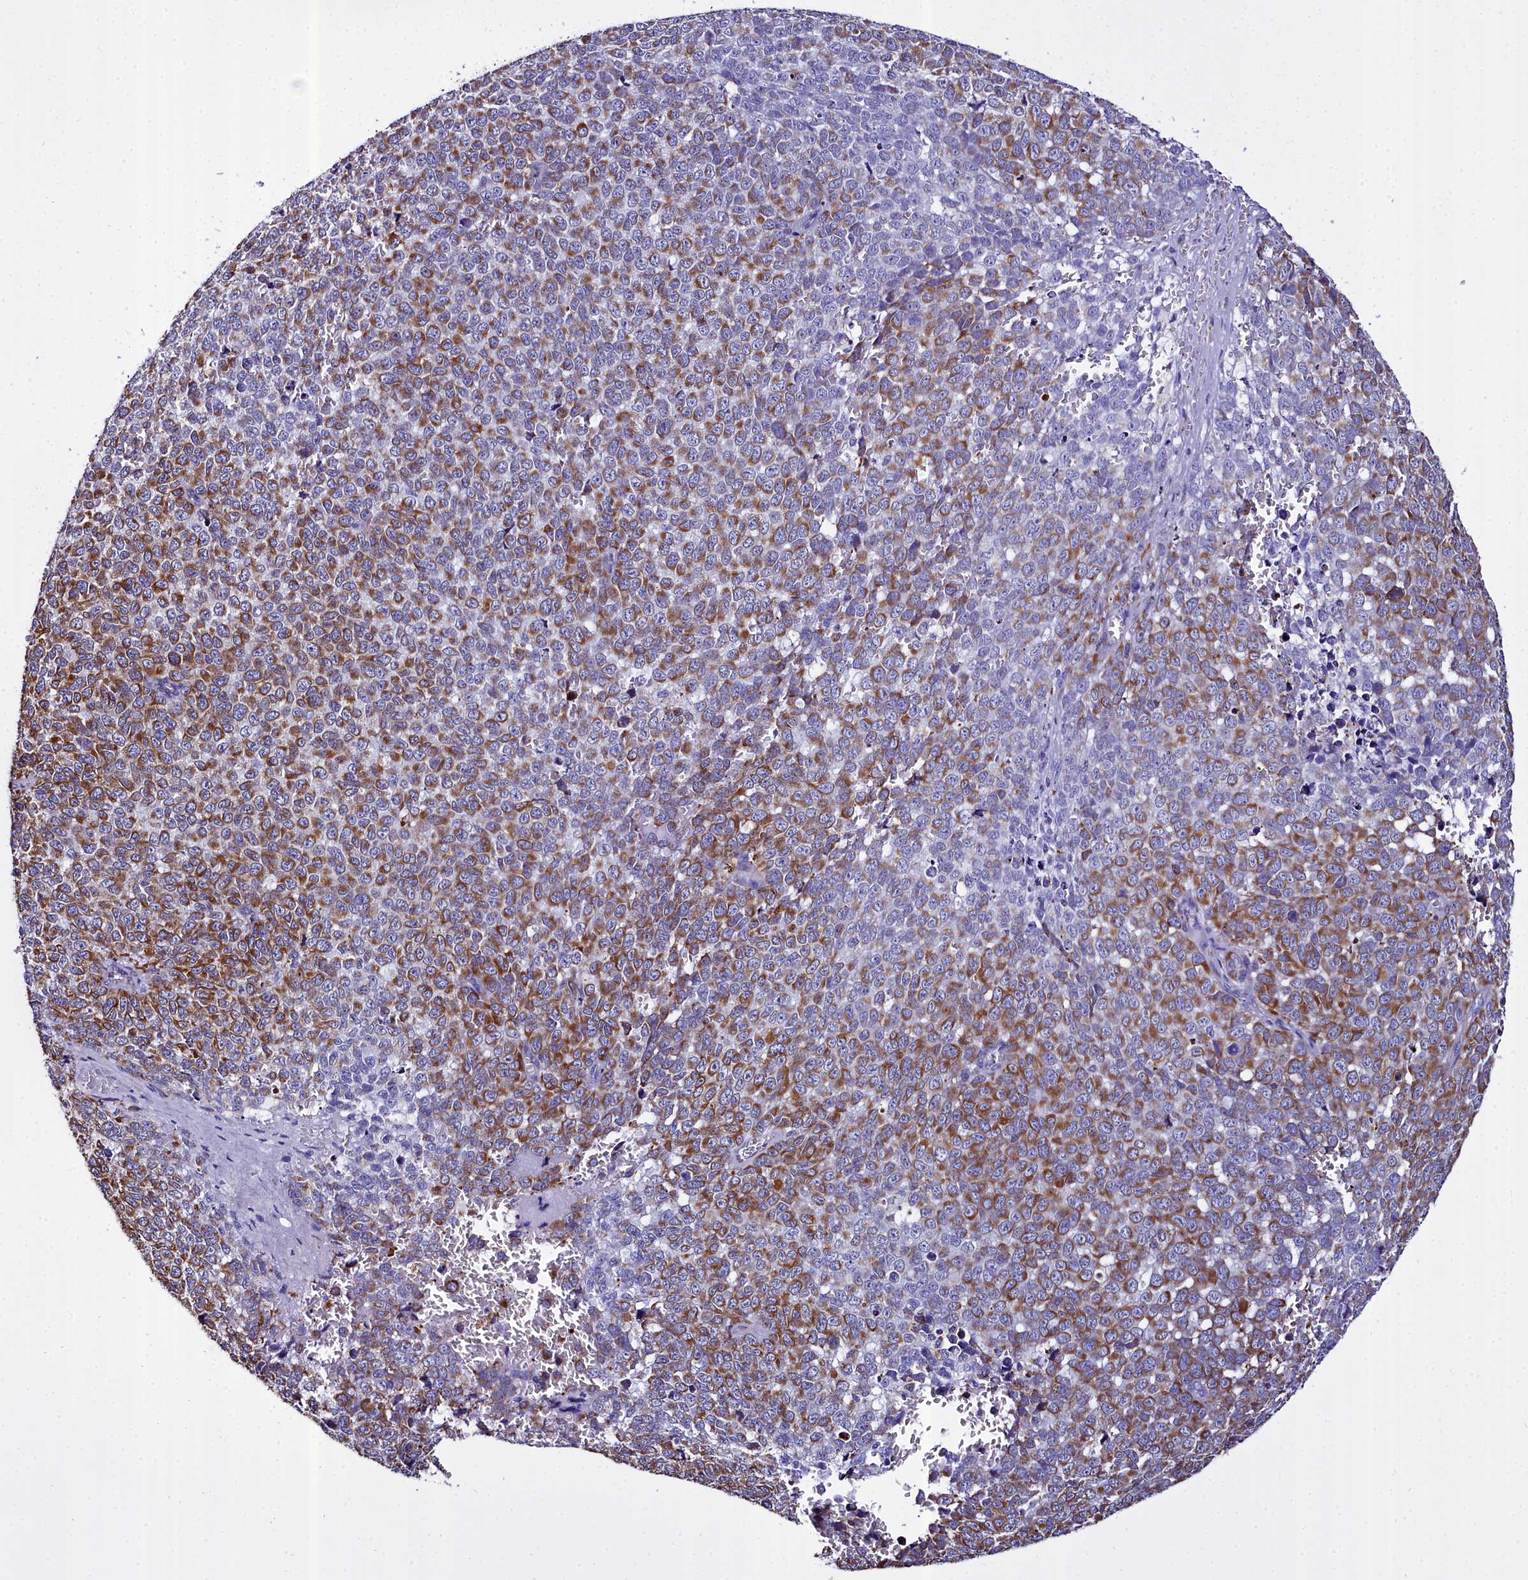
{"staining": {"intensity": "moderate", "quantity": ">75%", "location": "cytoplasmic/membranous"}, "tissue": "melanoma", "cell_type": "Tumor cells", "image_type": "cancer", "snomed": [{"axis": "morphology", "description": "Malignant melanoma, NOS"}, {"axis": "topography", "description": "Nose, NOS"}], "caption": "This image reveals IHC staining of melanoma, with medium moderate cytoplasmic/membranous positivity in approximately >75% of tumor cells.", "gene": "TXNDC5", "patient": {"sex": "female", "age": 48}}